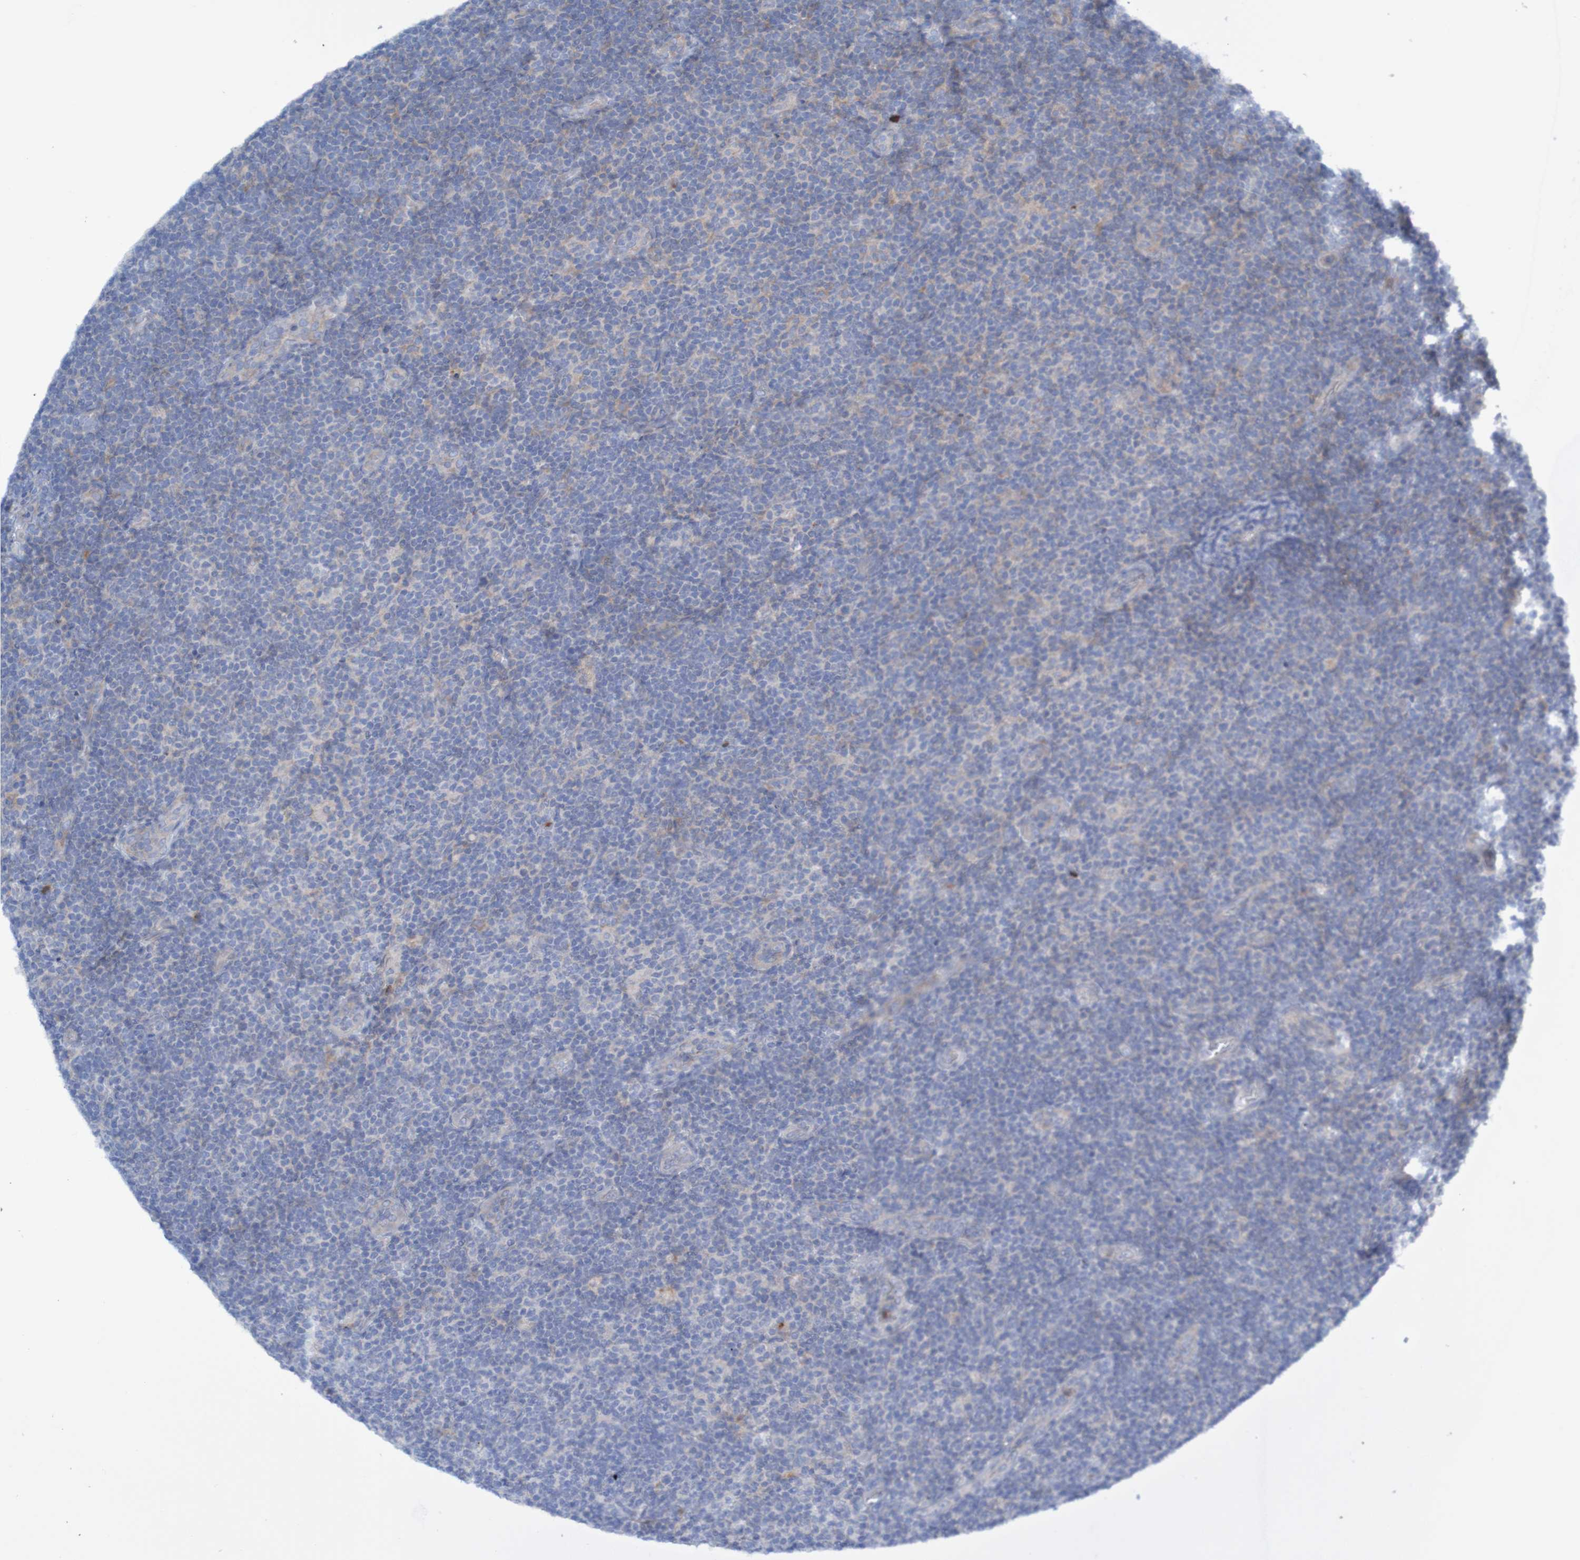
{"staining": {"intensity": "weak", "quantity": "<25%", "location": "cytoplasmic/membranous"}, "tissue": "lymphoma", "cell_type": "Tumor cells", "image_type": "cancer", "snomed": [{"axis": "morphology", "description": "Malignant lymphoma, non-Hodgkin's type, Low grade"}, {"axis": "topography", "description": "Lymph node"}], "caption": "Immunohistochemistry (IHC) of human low-grade malignant lymphoma, non-Hodgkin's type displays no expression in tumor cells. Brightfield microscopy of IHC stained with DAB (brown) and hematoxylin (blue), captured at high magnification.", "gene": "ANGPT4", "patient": {"sex": "male", "age": 83}}